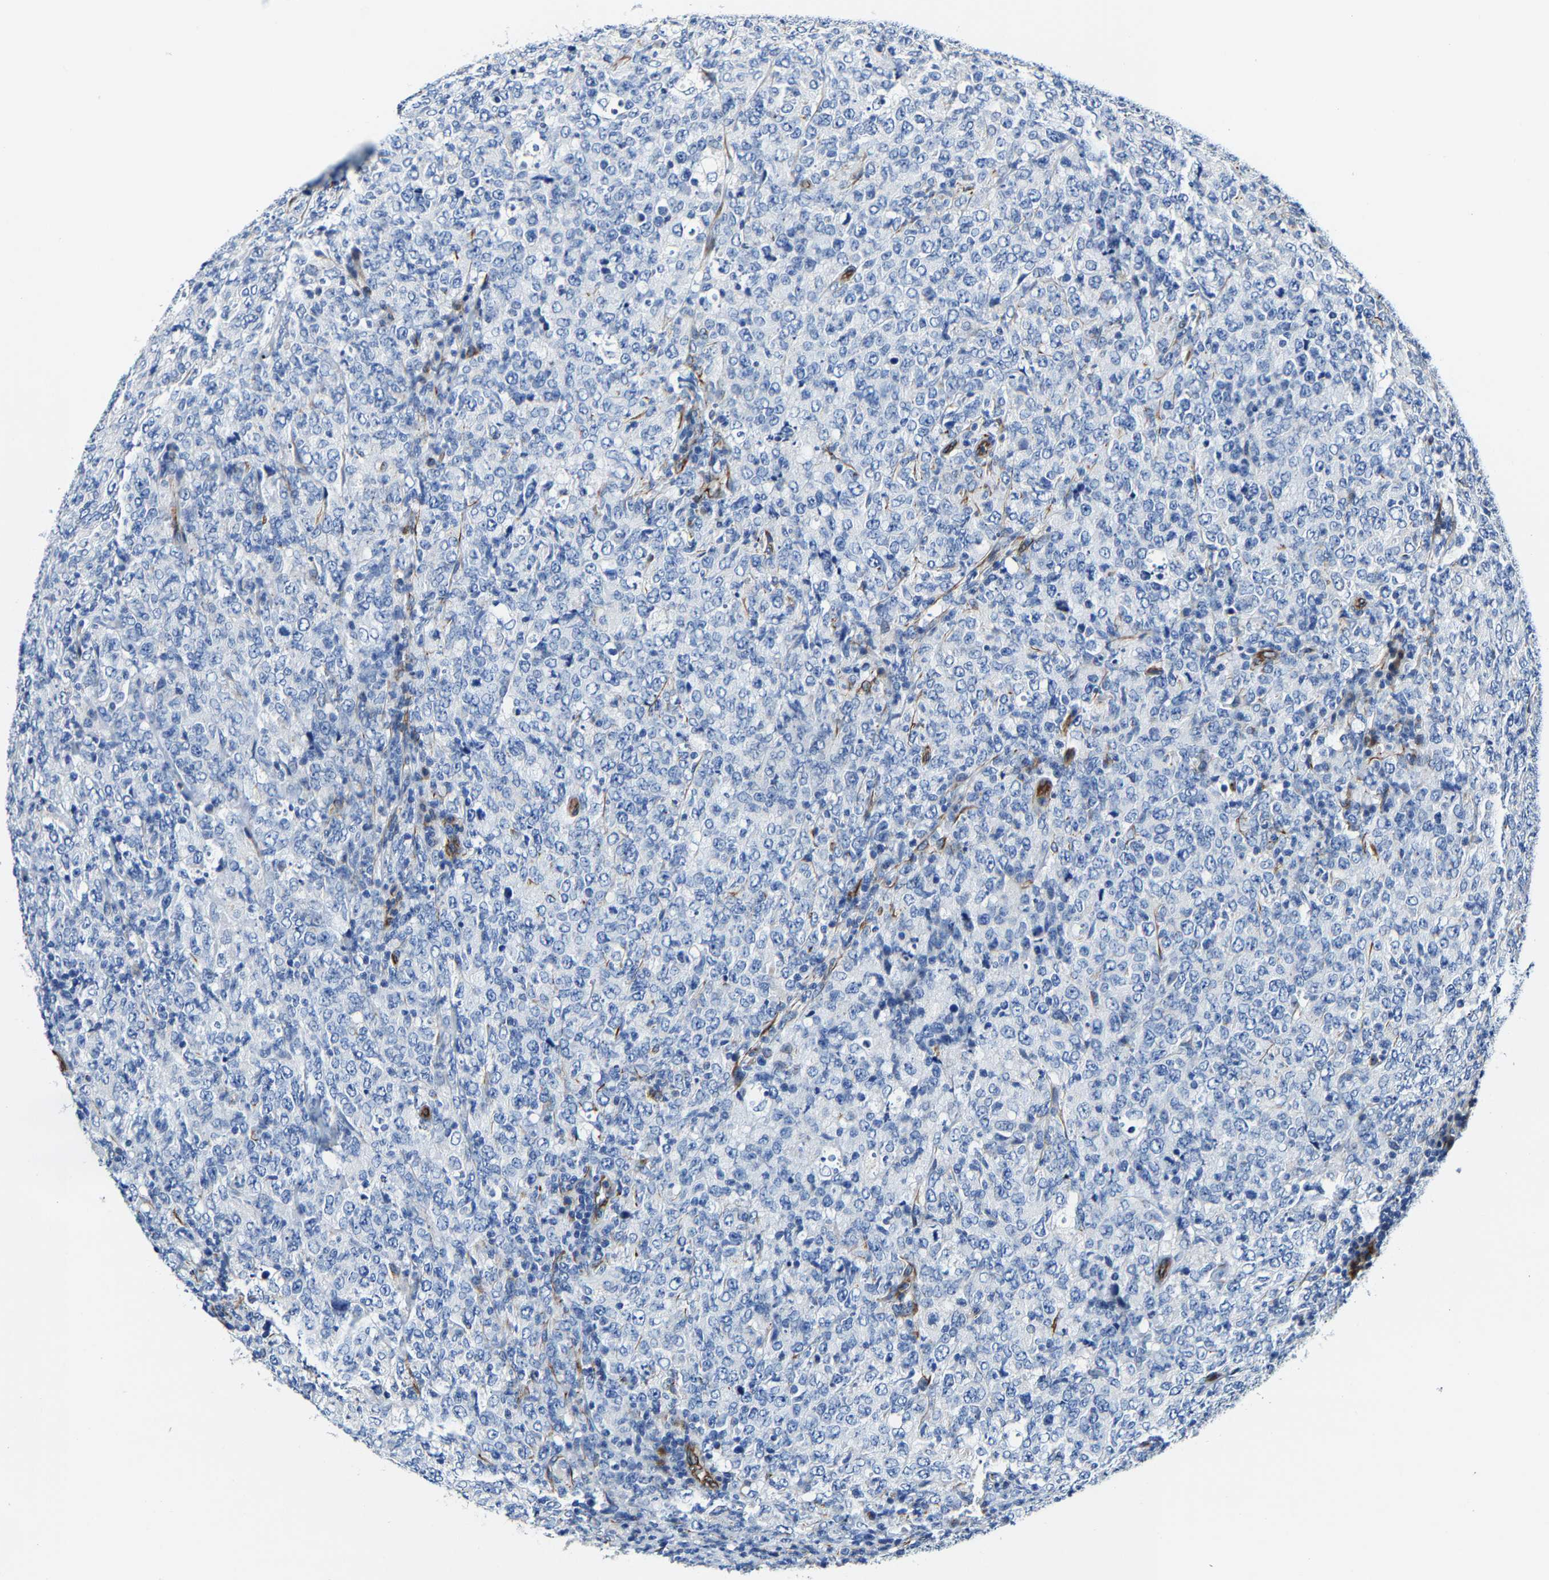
{"staining": {"intensity": "negative", "quantity": "none", "location": "none"}, "tissue": "lymphoma", "cell_type": "Tumor cells", "image_type": "cancer", "snomed": [{"axis": "morphology", "description": "Malignant lymphoma, non-Hodgkin's type, High grade"}, {"axis": "topography", "description": "Tonsil"}], "caption": "Human malignant lymphoma, non-Hodgkin's type (high-grade) stained for a protein using immunohistochemistry reveals no expression in tumor cells.", "gene": "MMEL1", "patient": {"sex": "female", "age": 36}}